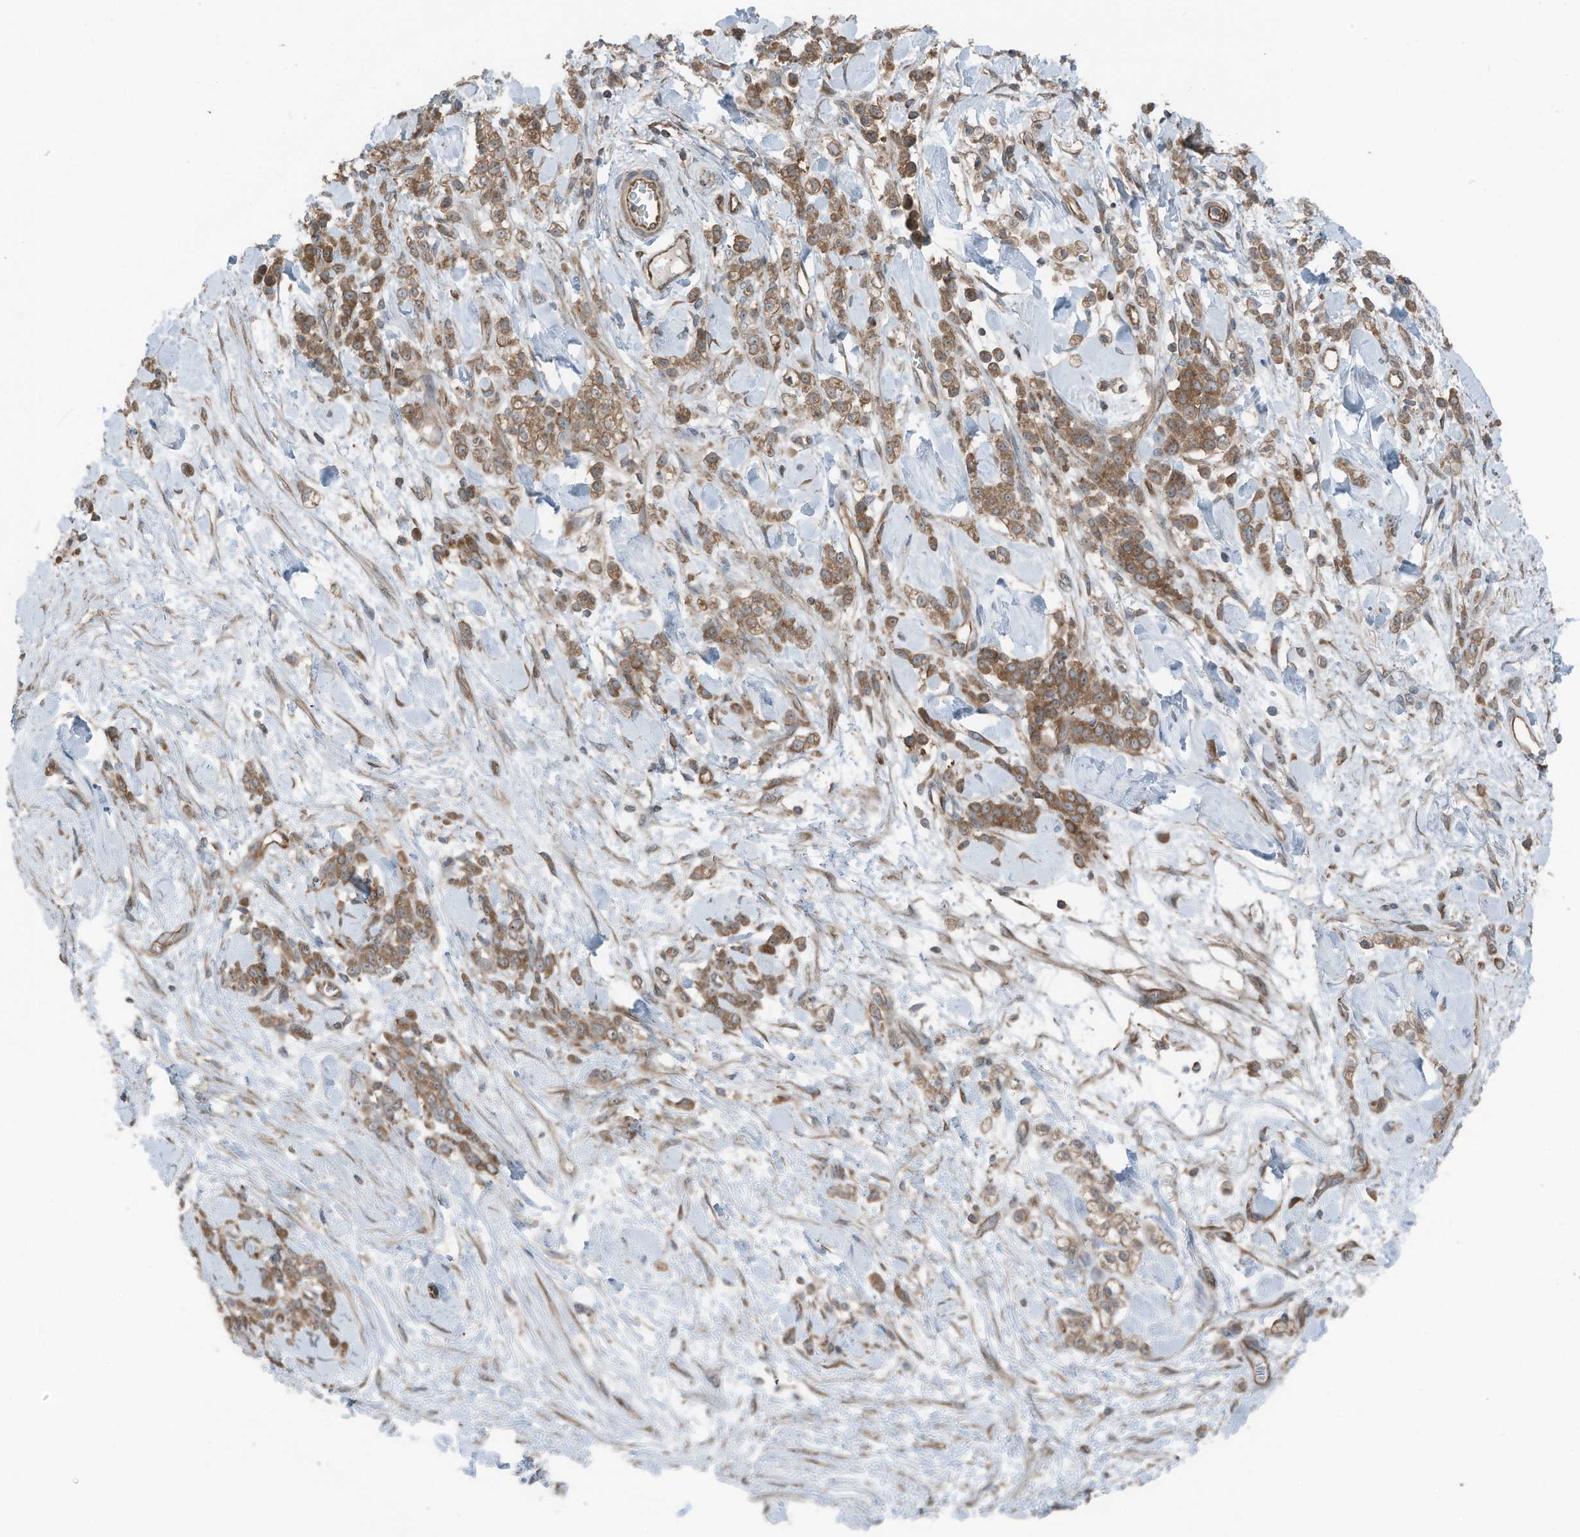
{"staining": {"intensity": "moderate", "quantity": ">75%", "location": "cytoplasmic/membranous"}, "tissue": "stomach cancer", "cell_type": "Tumor cells", "image_type": "cancer", "snomed": [{"axis": "morphology", "description": "Normal tissue, NOS"}, {"axis": "morphology", "description": "Adenocarcinoma, NOS"}, {"axis": "topography", "description": "Stomach"}], "caption": "Immunohistochemistry (IHC) micrograph of neoplastic tissue: human stomach cancer (adenocarcinoma) stained using immunohistochemistry (IHC) displays medium levels of moderate protein expression localized specifically in the cytoplasmic/membranous of tumor cells, appearing as a cytoplasmic/membranous brown color.", "gene": "TXNDC9", "patient": {"sex": "male", "age": 82}}